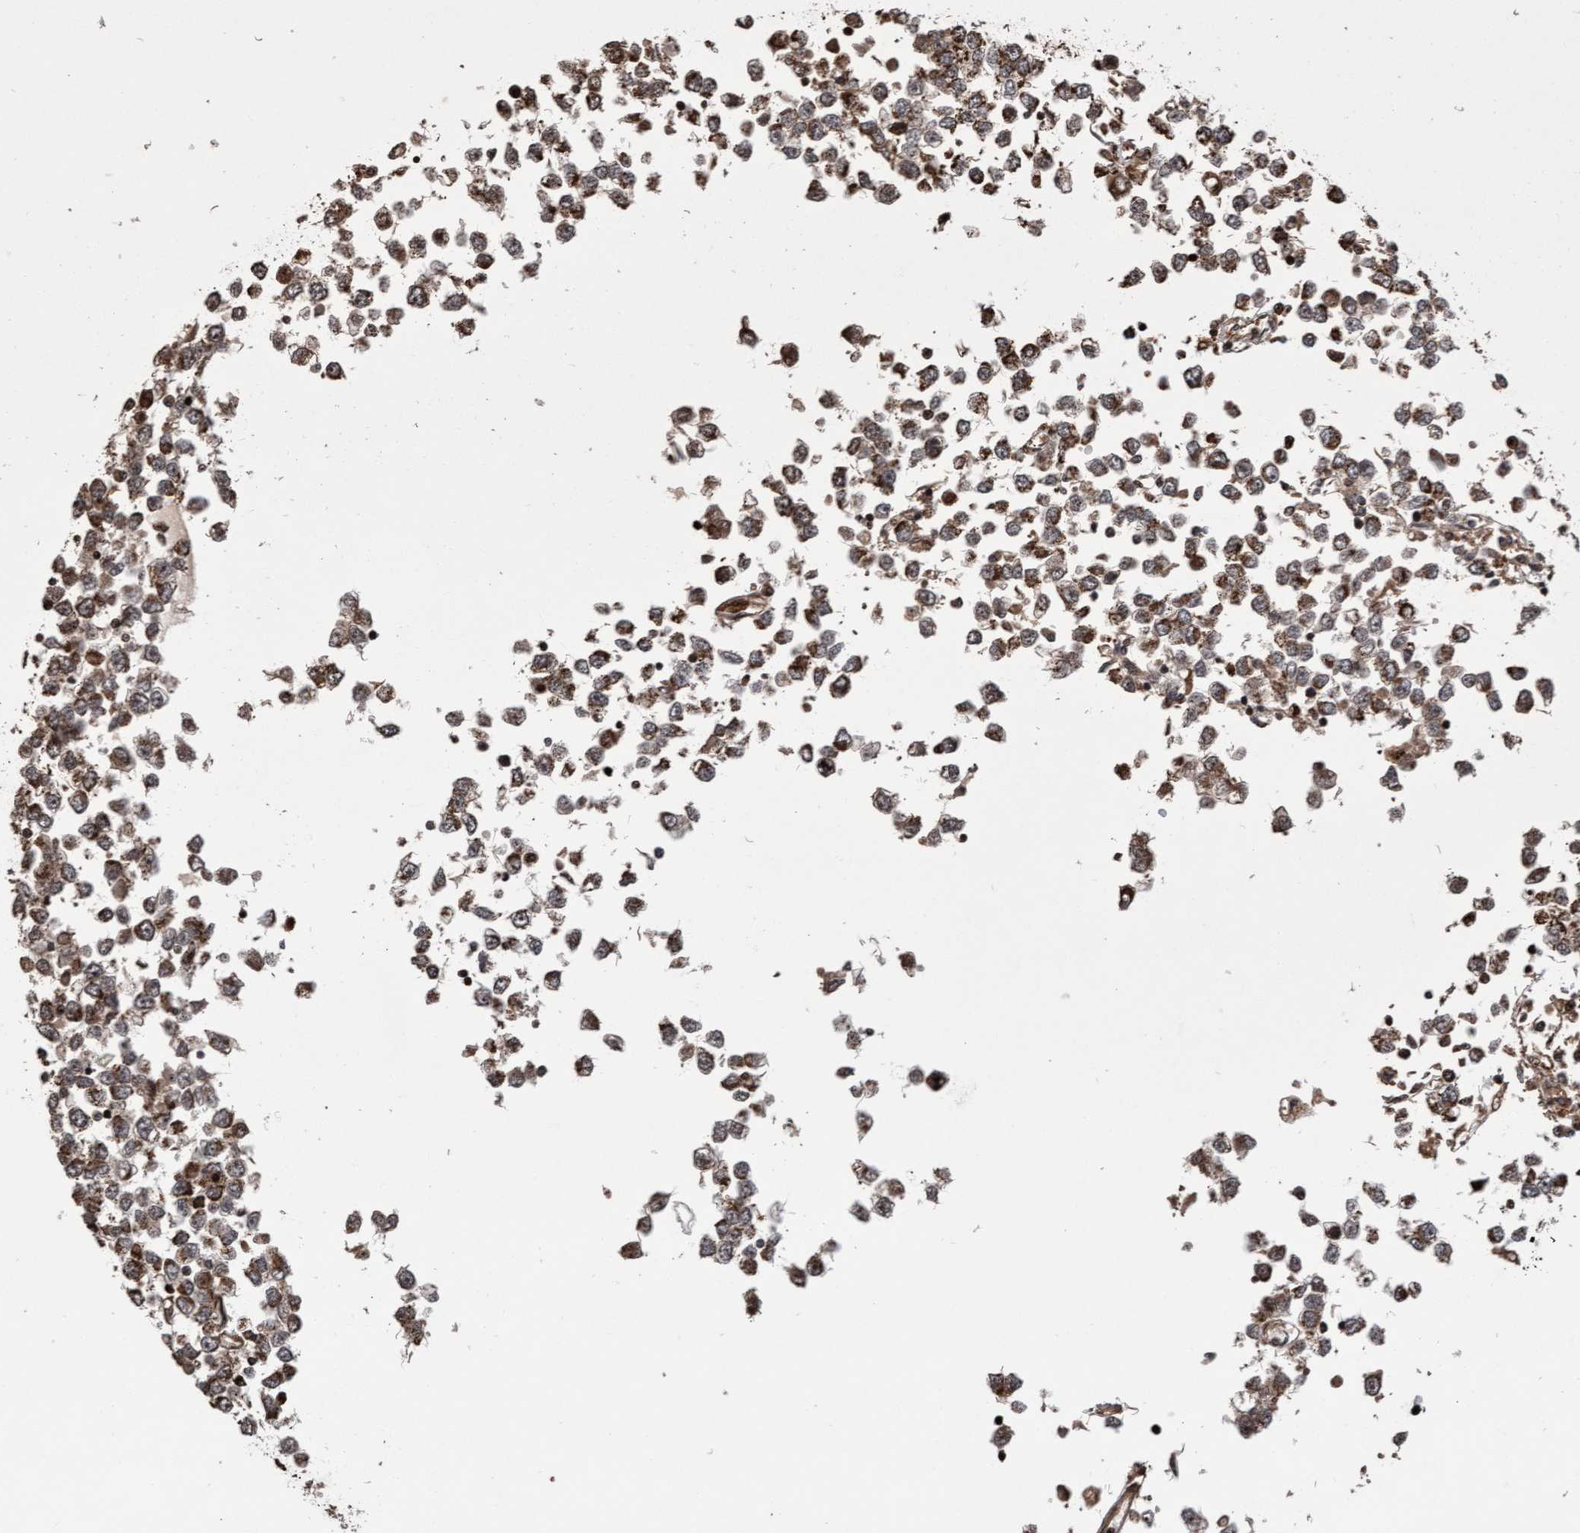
{"staining": {"intensity": "moderate", "quantity": ">75%", "location": "cytoplasmic/membranous"}, "tissue": "testis cancer", "cell_type": "Tumor cells", "image_type": "cancer", "snomed": [{"axis": "morphology", "description": "Seminoma, NOS"}, {"axis": "topography", "description": "Testis"}], "caption": "Immunohistochemical staining of testis cancer reveals medium levels of moderate cytoplasmic/membranous protein expression in approximately >75% of tumor cells. (Brightfield microscopy of DAB IHC at high magnification).", "gene": "PECR", "patient": {"sex": "male", "age": 65}}